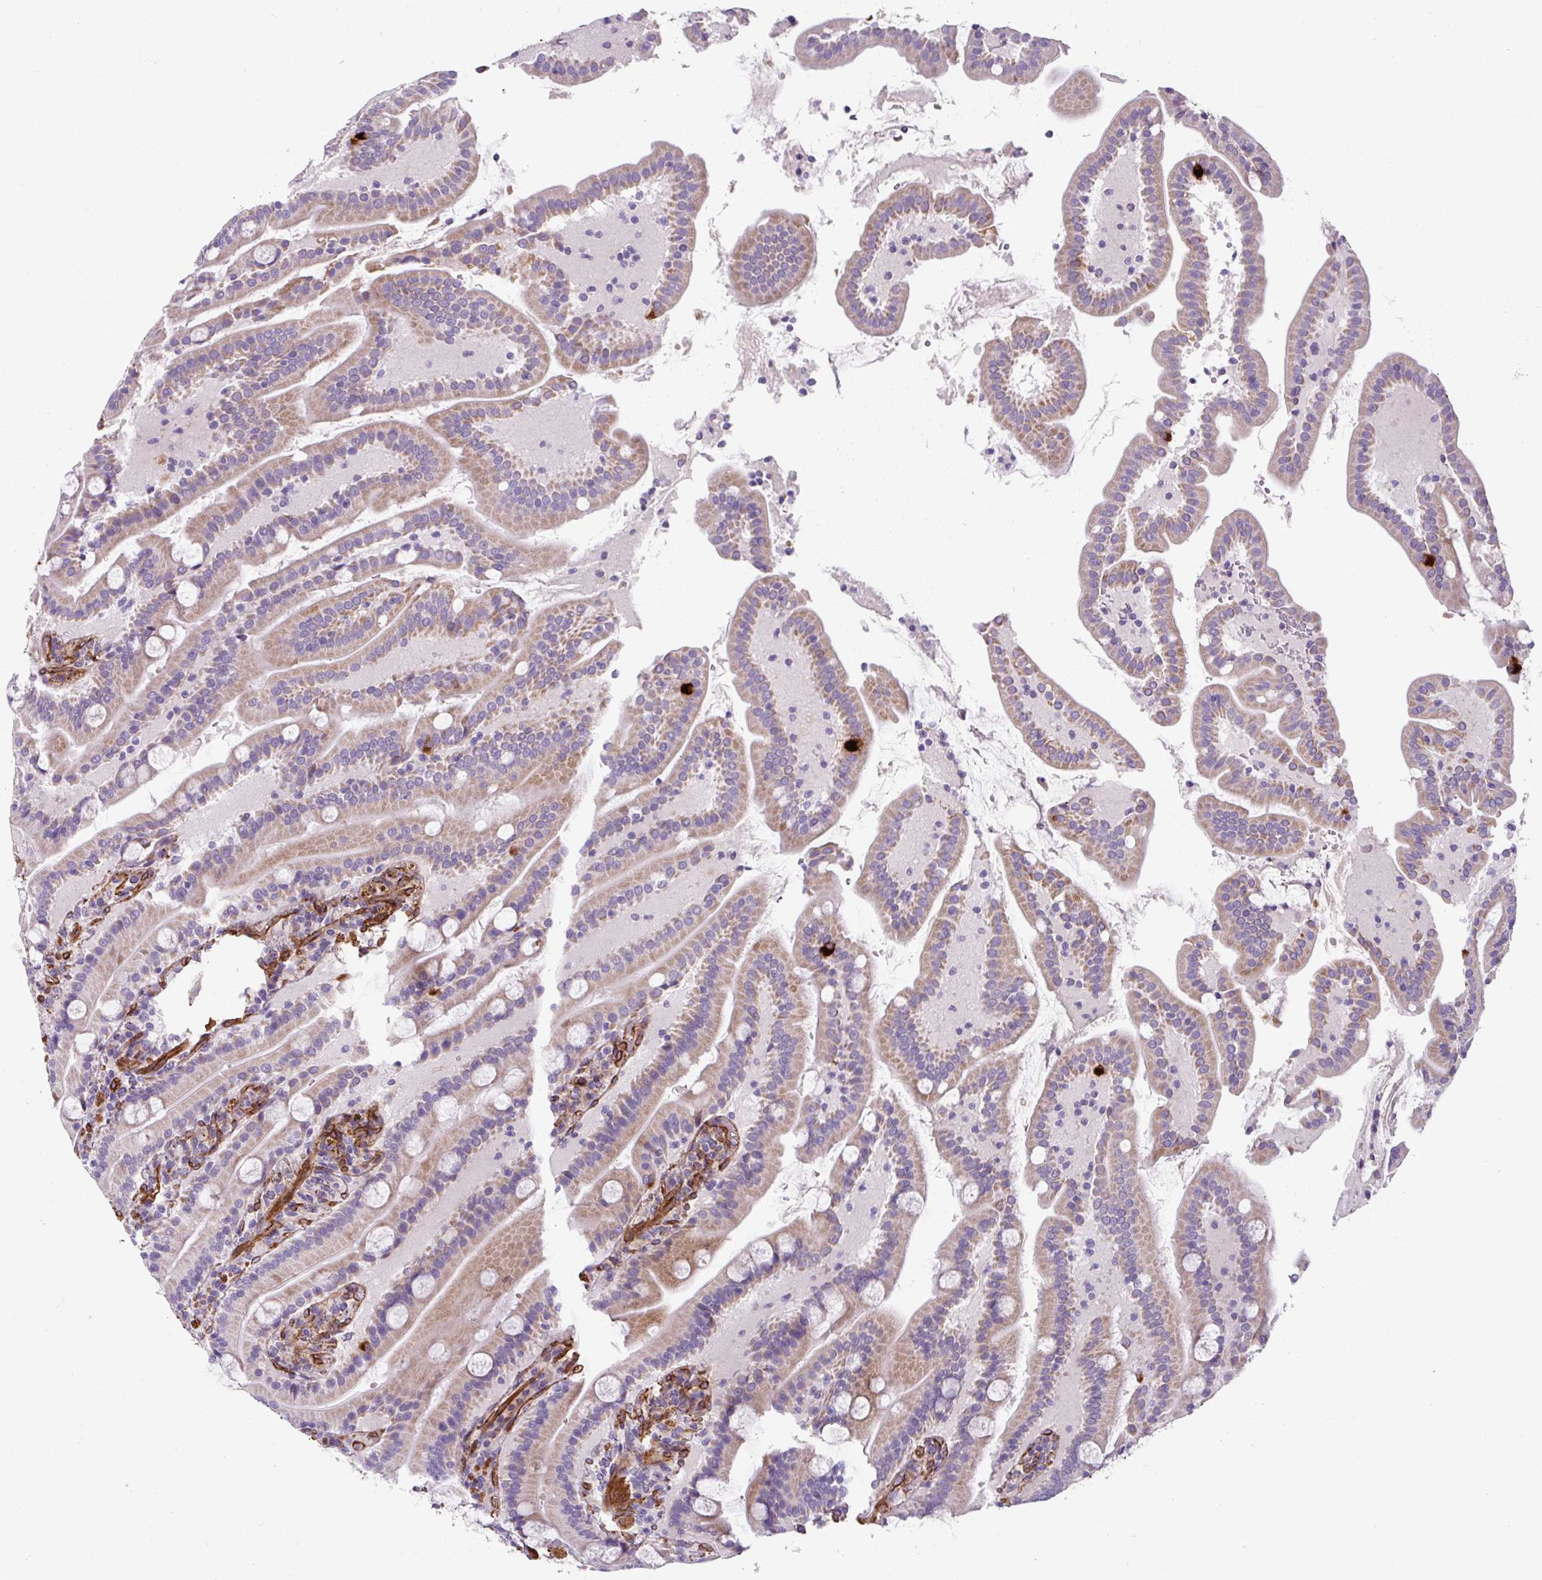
{"staining": {"intensity": "weak", "quantity": "25%-75%", "location": "cytoplasmic/membranous"}, "tissue": "duodenum", "cell_type": "Glandular cells", "image_type": "normal", "snomed": [{"axis": "morphology", "description": "Normal tissue, NOS"}, {"axis": "topography", "description": "Duodenum"}], "caption": "This histopathology image exhibits immunohistochemistry (IHC) staining of normal duodenum, with low weak cytoplasmic/membranous expression in approximately 25%-75% of glandular cells.", "gene": "ANKUB1", "patient": {"sex": "male", "age": 55}}